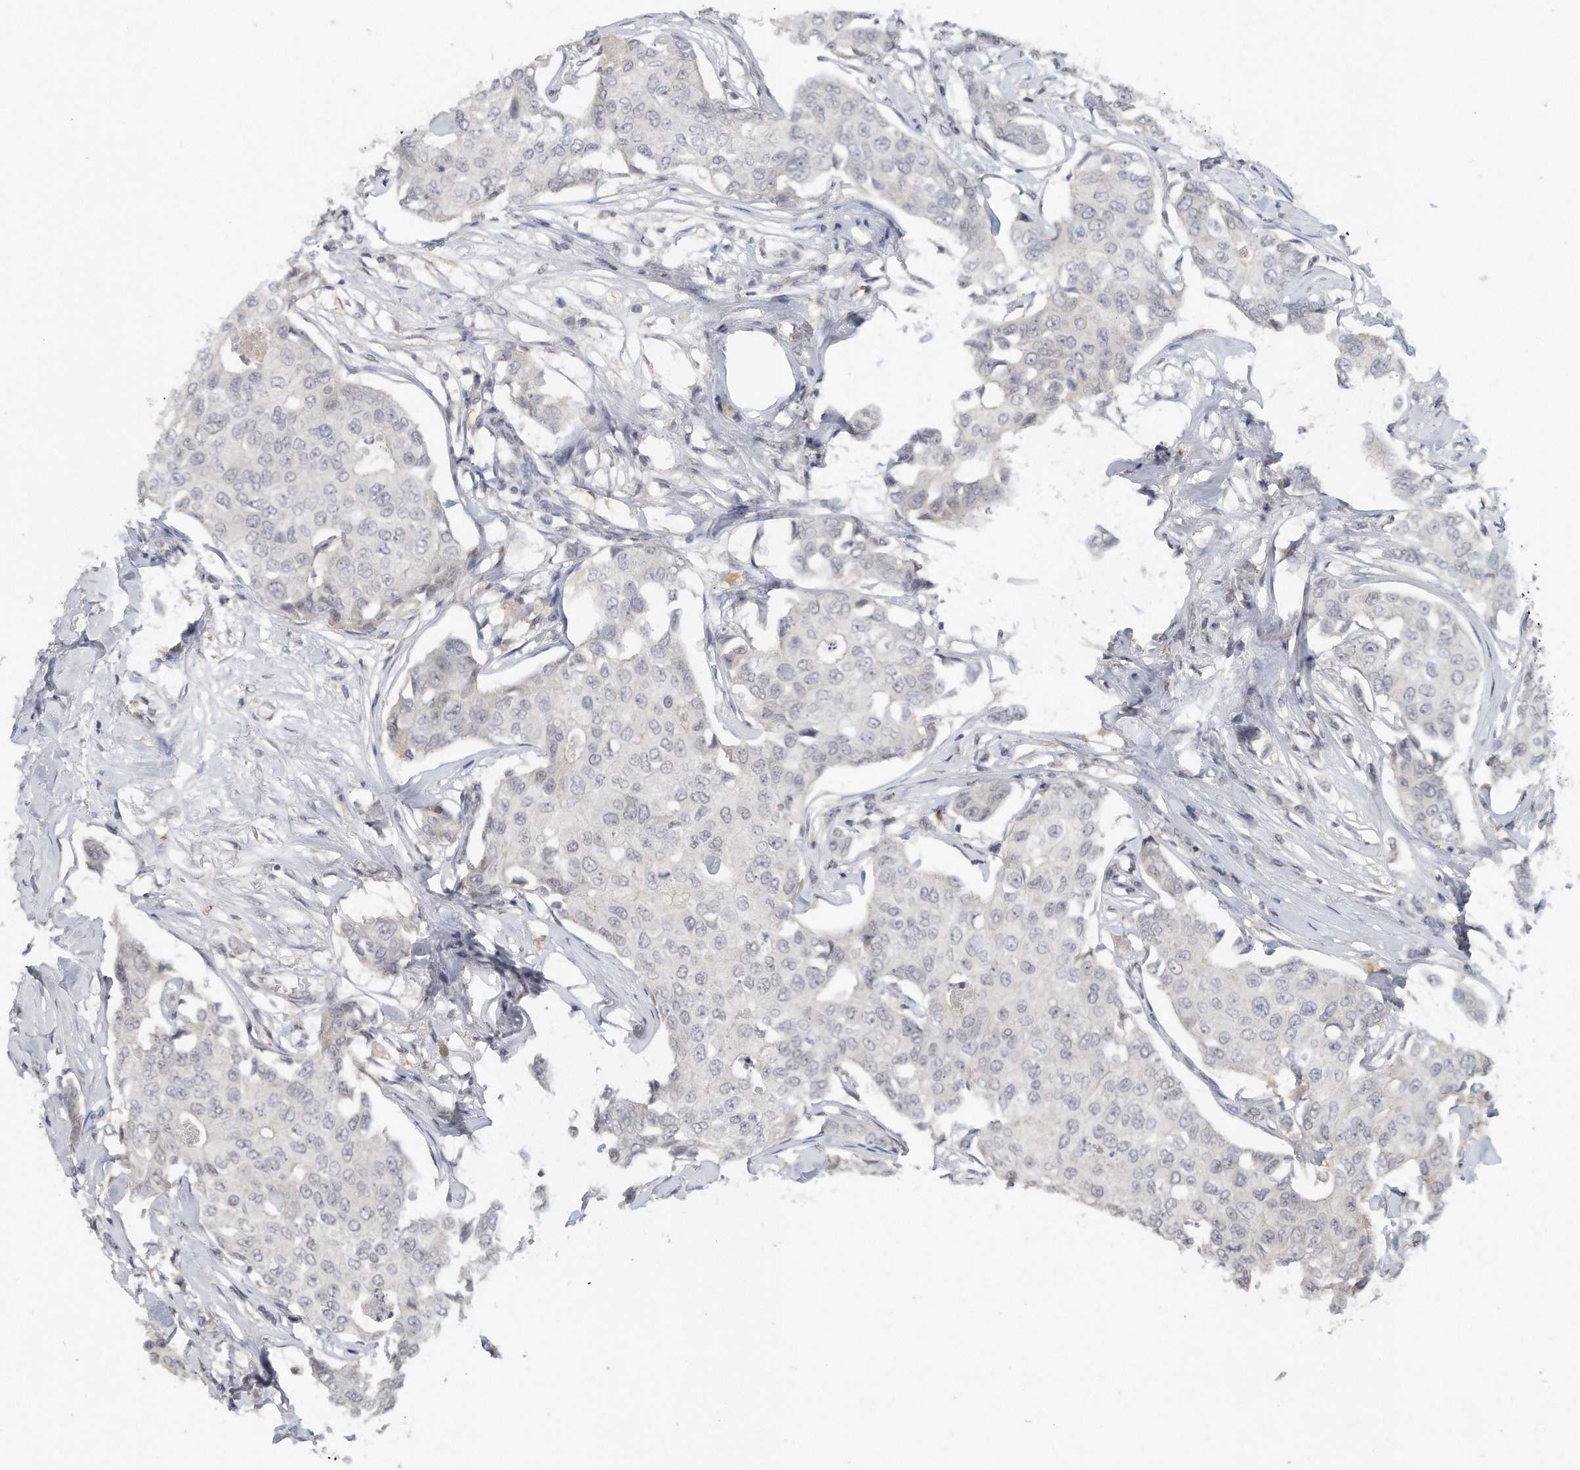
{"staining": {"intensity": "negative", "quantity": "none", "location": "none"}, "tissue": "breast cancer", "cell_type": "Tumor cells", "image_type": "cancer", "snomed": [{"axis": "morphology", "description": "Duct carcinoma"}, {"axis": "topography", "description": "Breast"}], "caption": "IHC micrograph of human breast cancer (invasive ductal carcinoma) stained for a protein (brown), which displays no staining in tumor cells.", "gene": "DDX43", "patient": {"sex": "female", "age": 80}}